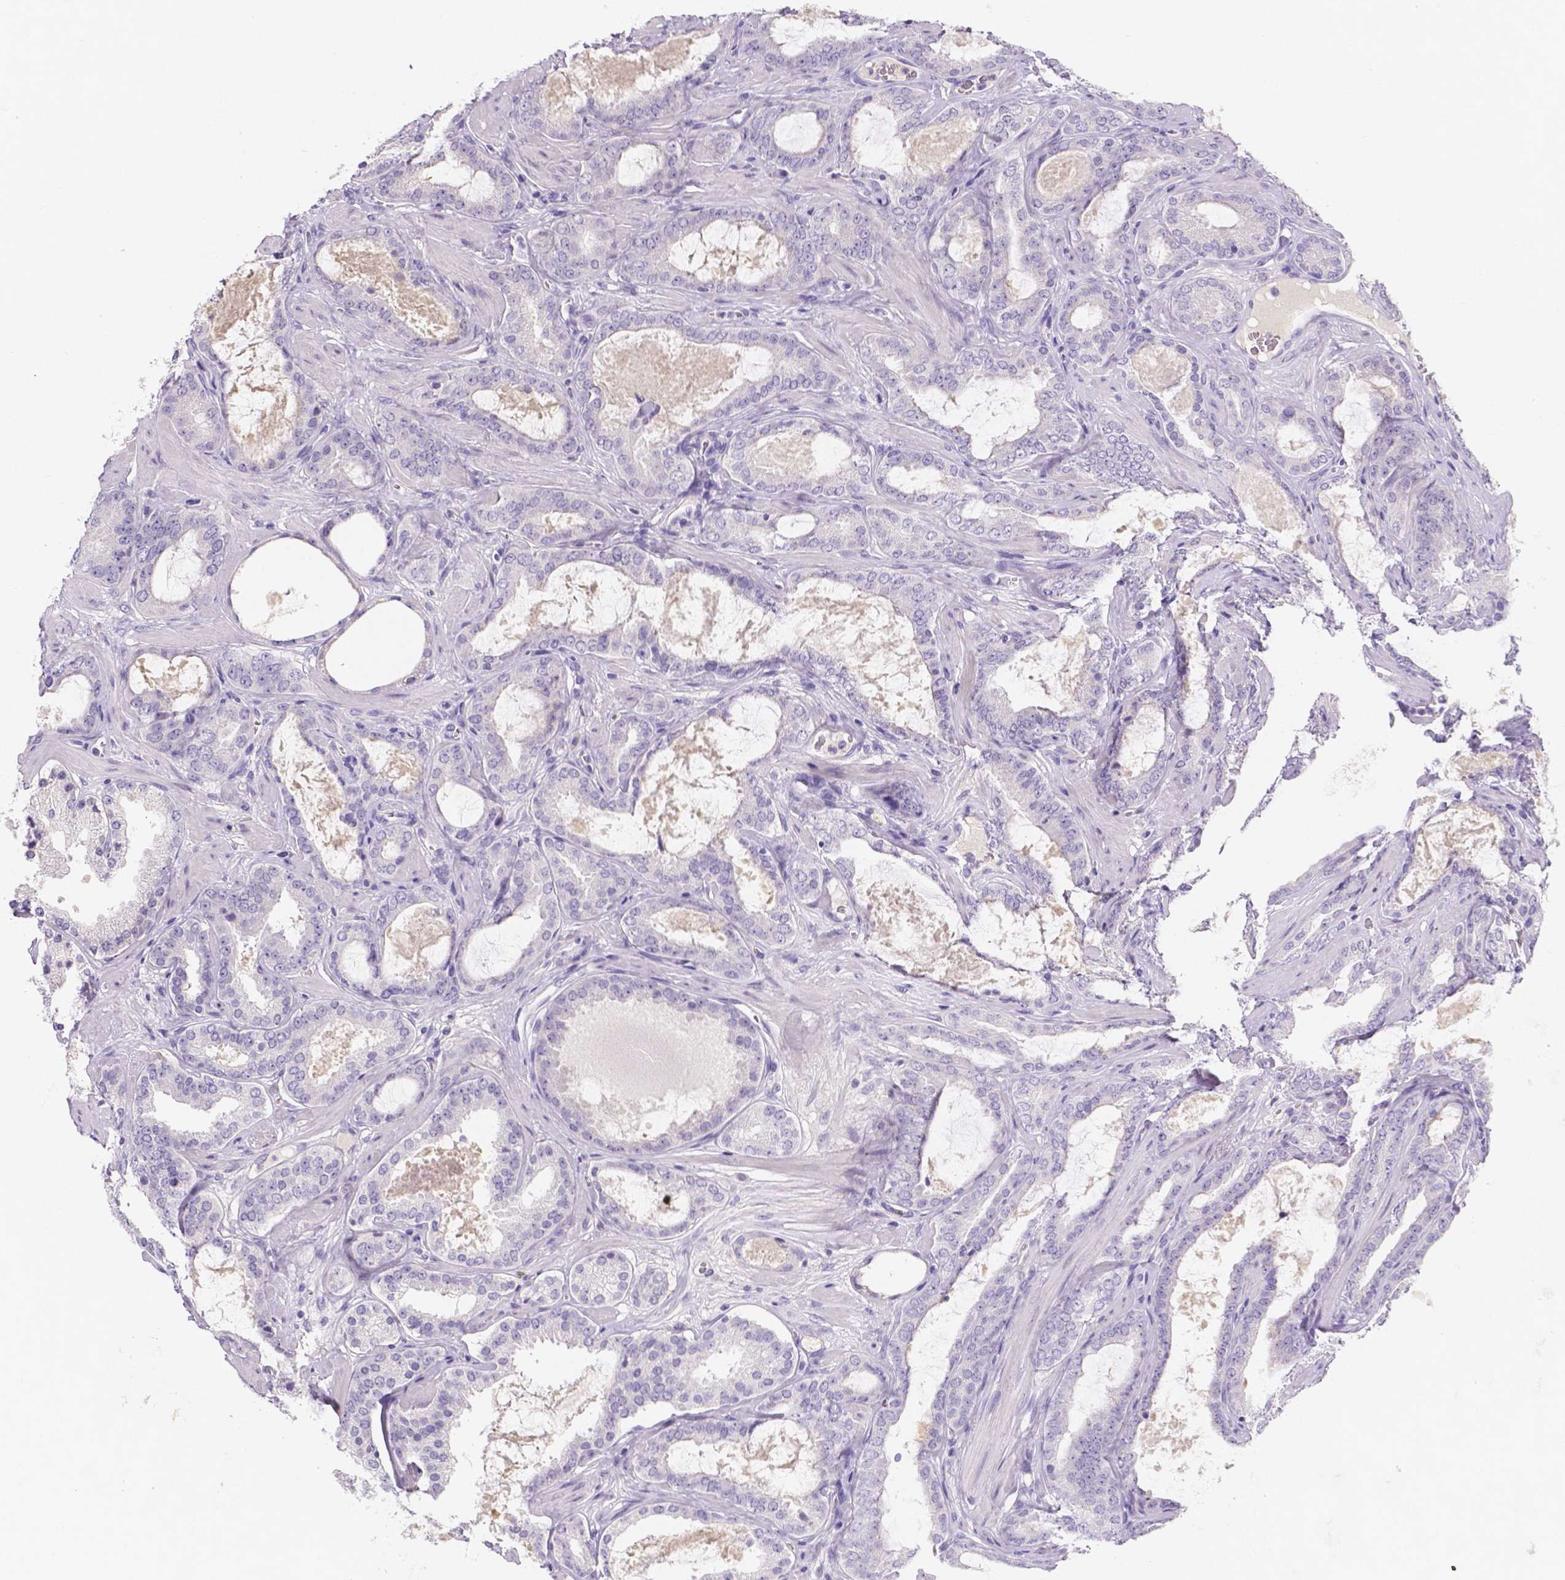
{"staining": {"intensity": "negative", "quantity": "none", "location": "none"}, "tissue": "prostate cancer", "cell_type": "Tumor cells", "image_type": "cancer", "snomed": [{"axis": "morphology", "description": "Adenocarcinoma, High grade"}, {"axis": "topography", "description": "Prostate"}], "caption": "Immunohistochemical staining of human prostate adenocarcinoma (high-grade) displays no significant expression in tumor cells. (DAB (3,3'-diaminobenzidine) immunohistochemistry, high magnification).", "gene": "PLXNA4", "patient": {"sex": "male", "age": 63}}